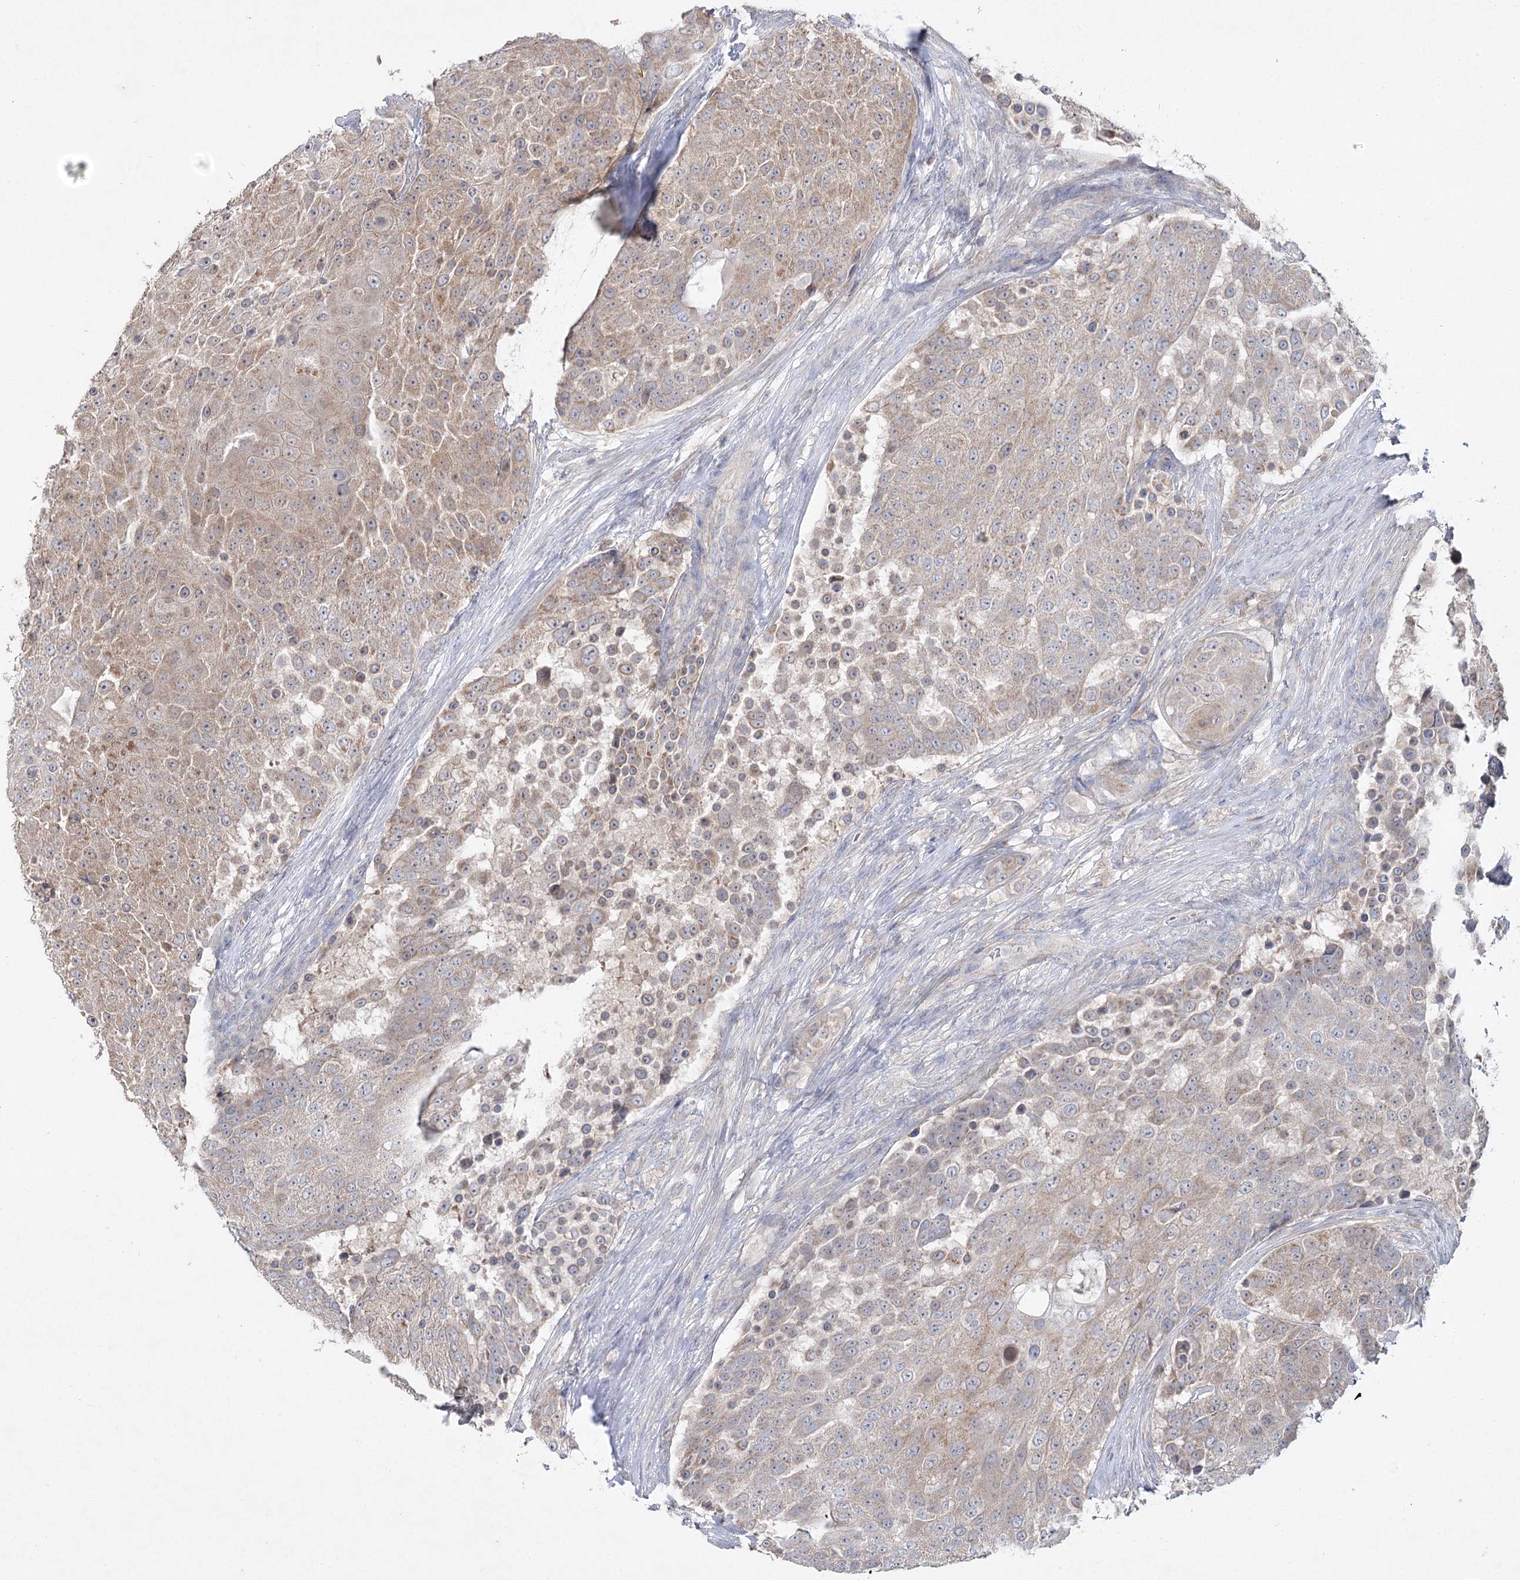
{"staining": {"intensity": "weak", "quantity": ">75%", "location": "cytoplasmic/membranous"}, "tissue": "urothelial cancer", "cell_type": "Tumor cells", "image_type": "cancer", "snomed": [{"axis": "morphology", "description": "Urothelial carcinoma, High grade"}, {"axis": "topography", "description": "Urinary bladder"}], "caption": "Immunohistochemistry (DAB) staining of human urothelial cancer demonstrates weak cytoplasmic/membranous protein staining in approximately >75% of tumor cells. (DAB (3,3'-diaminobenzidine) = brown stain, brightfield microscopy at high magnification).", "gene": "TMEM187", "patient": {"sex": "female", "age": 63}}